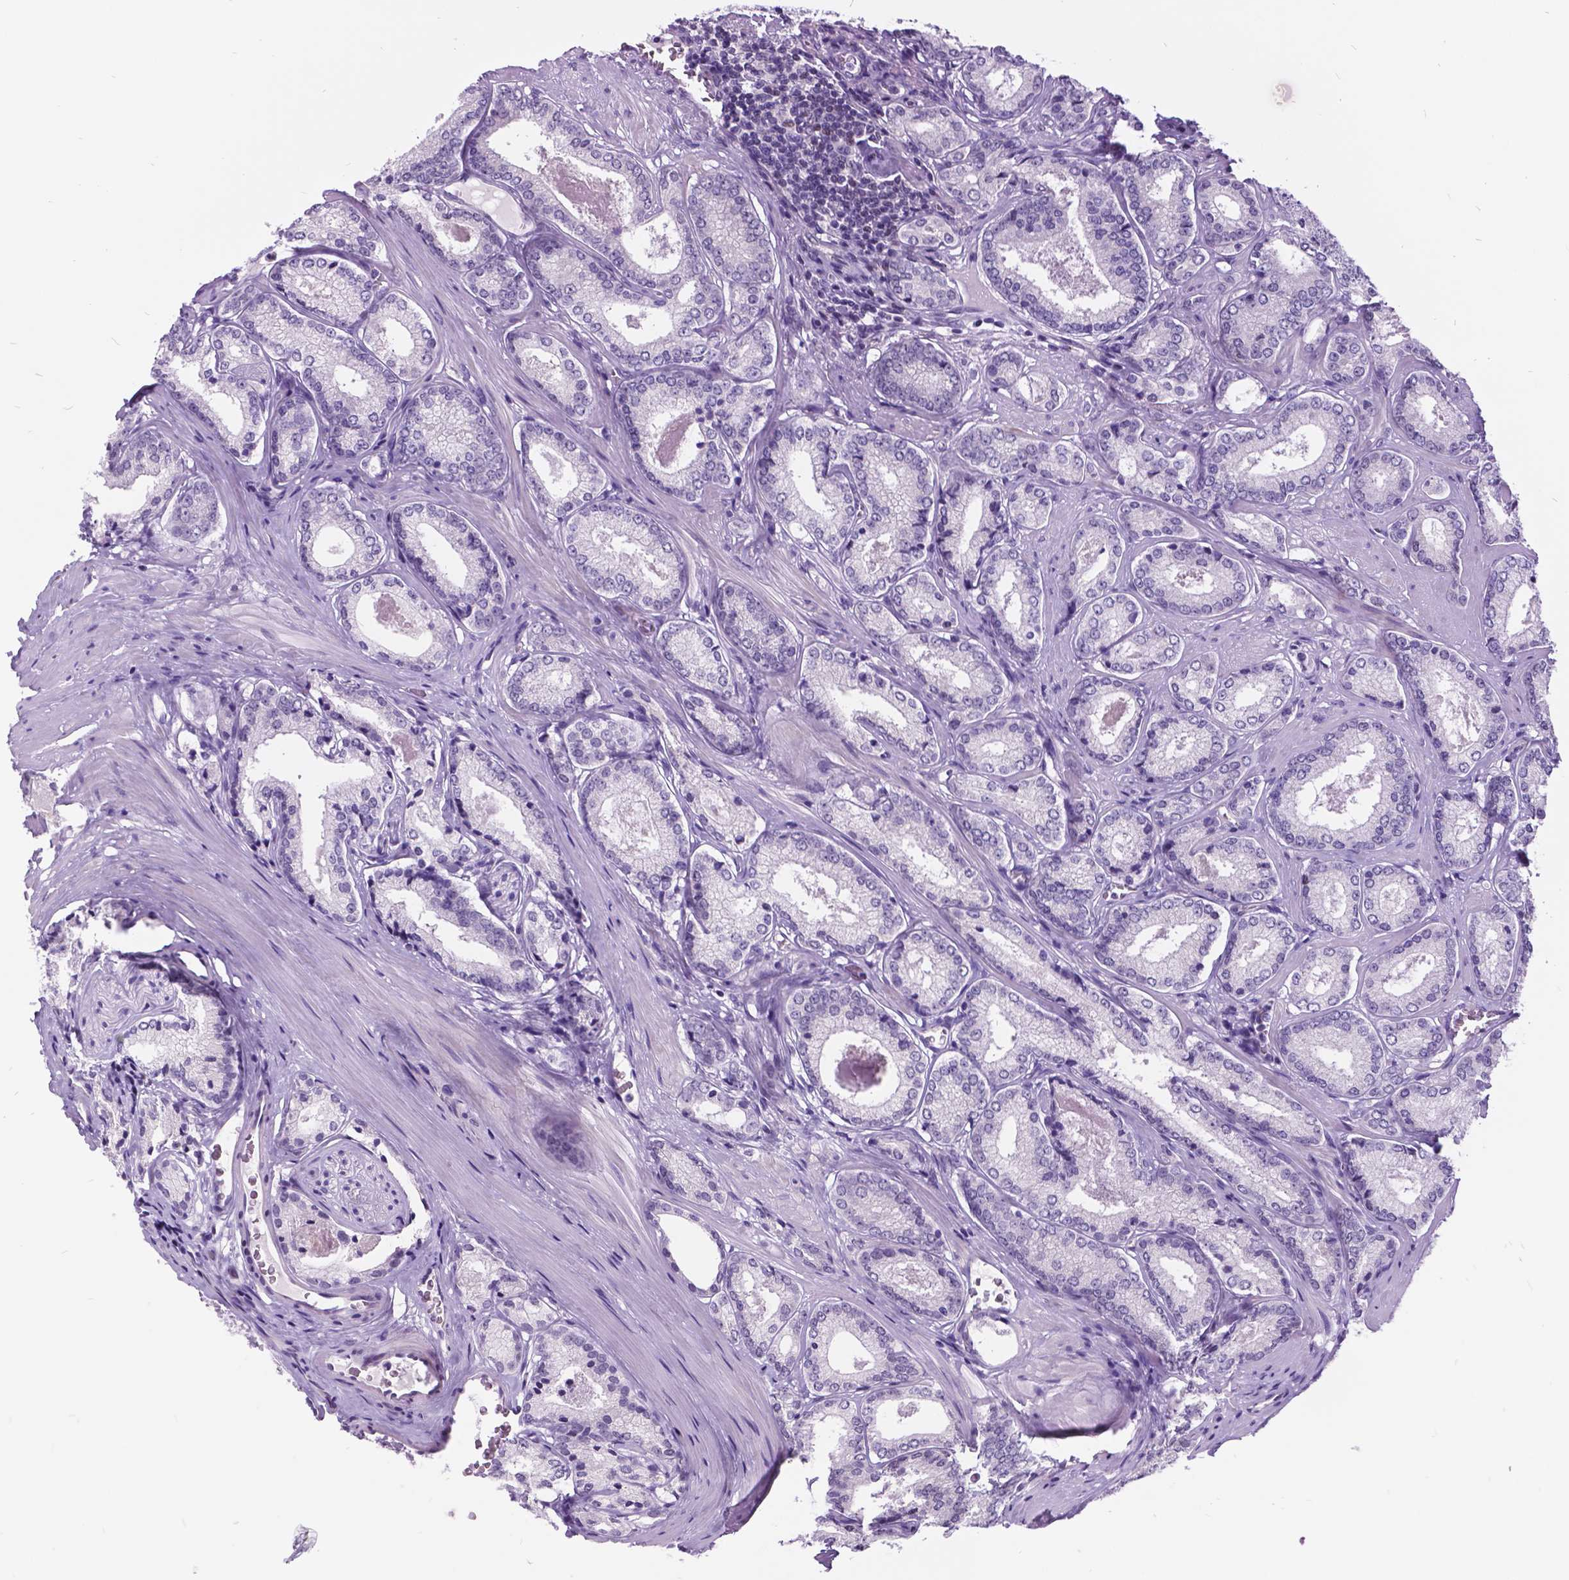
{"staining": {"intensity": "negative", "quantity": "none", "location": "none"}, "tissue": "prostate cancer", "cell_type": "Tumor cells", "image_type": "cancer", "snomed": [{"axis": "morphology", "description": "Adenocarcinoma, Low grade"}, {"axis": "topography", "description": "Prostate"}], "caption": "Tumor cells are negative for brown protein staining in prostate cancer (adenocarcinoma (low-grade)).", "gene": "DPF3", "patient": {"sex": "male", "age": 56}}